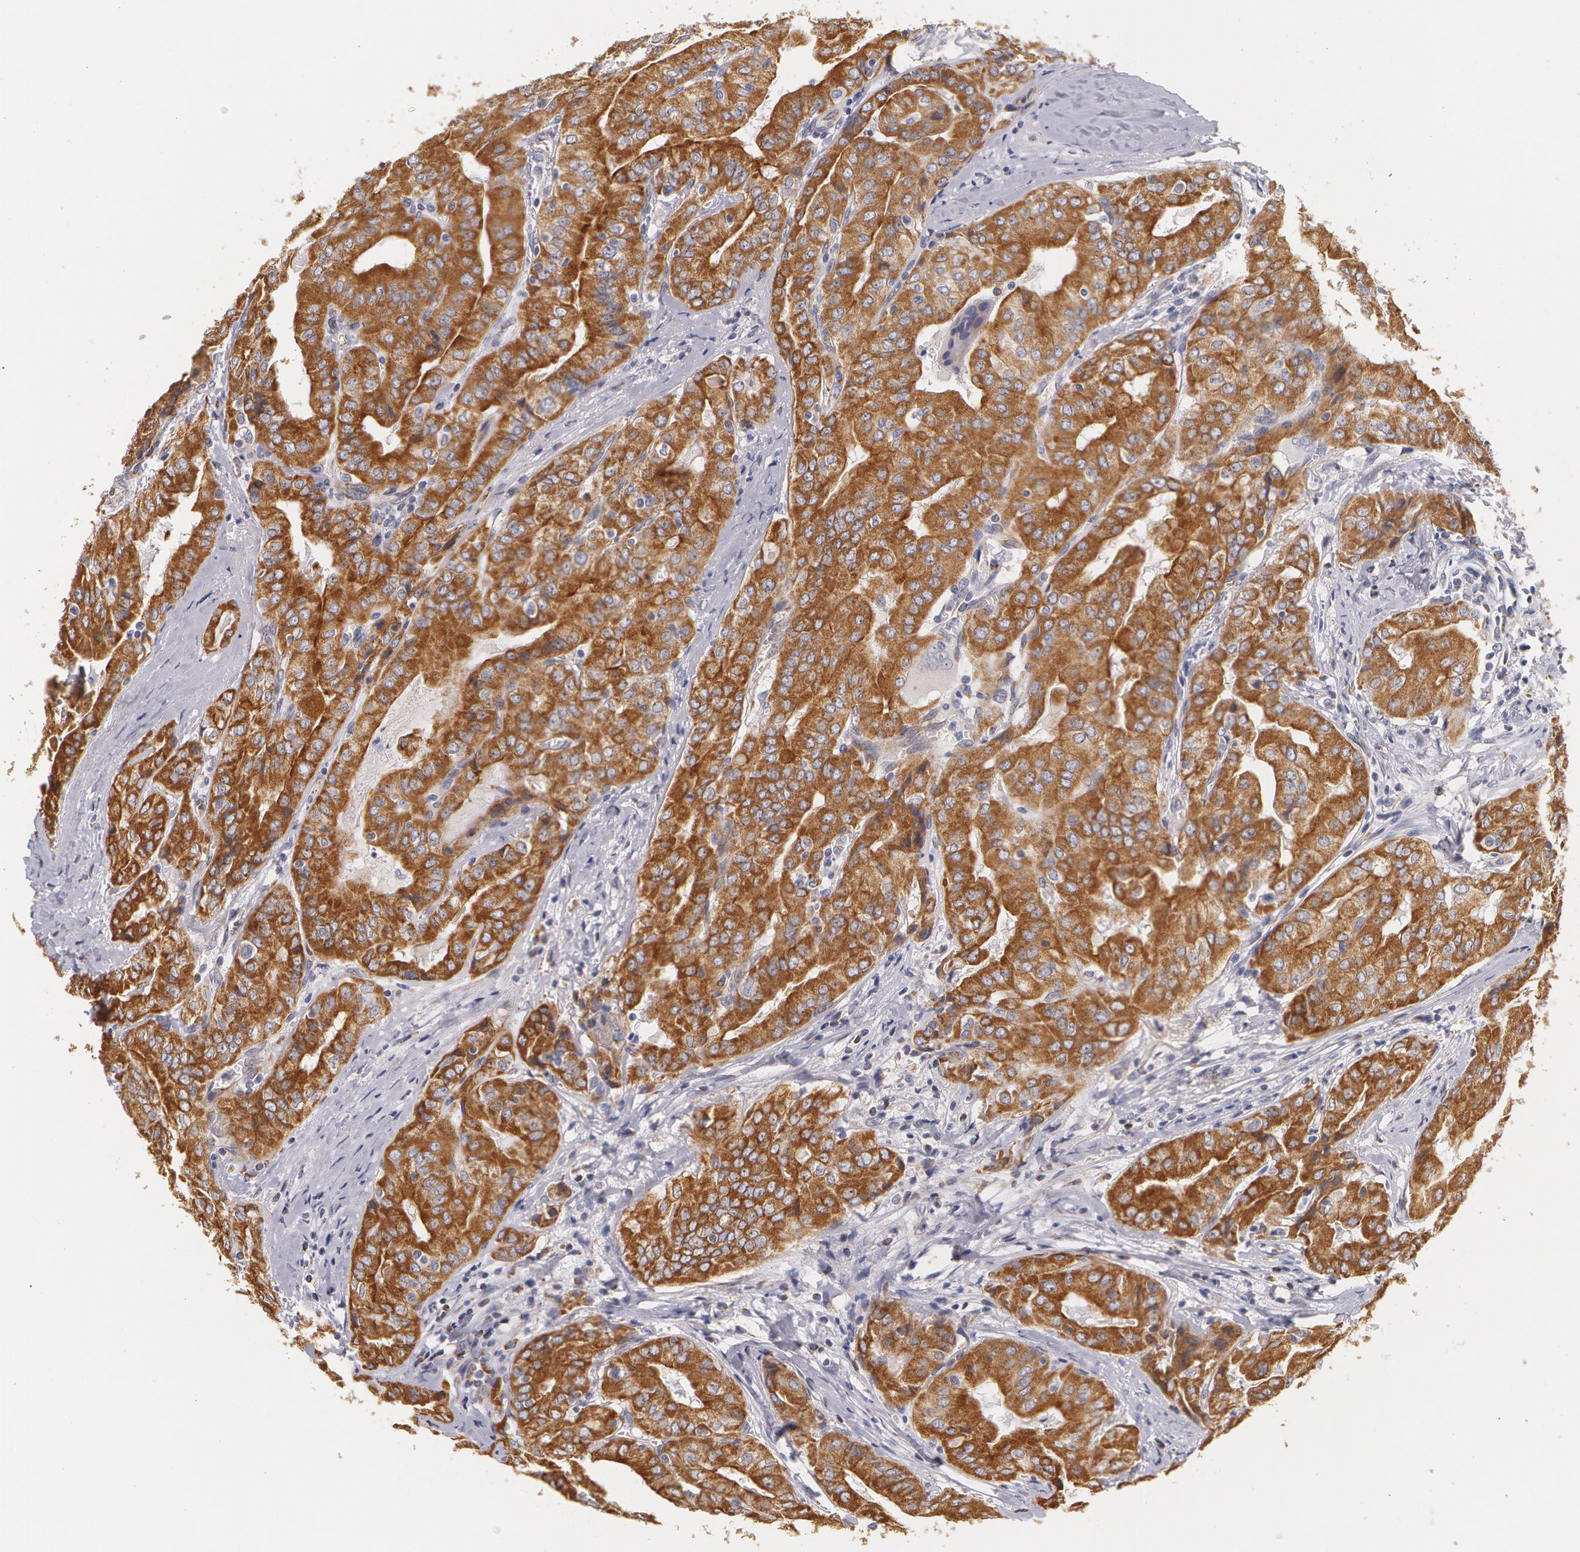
{"staining": {"intensity": "strong", "quantity": ">75%", "location": "cytoplasmic/membranous"}, "tissue": "thyroid cancer", "cell_type": "Tumor cells", "image_type": "cancer", "snomed": [{"axis": "morphology", "description": "Papillary adenocarcinoma, NOS"}, {"axis": "topography", "description": "Thyroid gland"}], "caption": "A high-resolution micrograph shows IHC staining of thyroid cancer, which demonstrates strong cytoplasmic/membranous expression in approximately >75% of tumor cells. (Stains: DAB (3,3'-diaminobenzidine) in brown, nuclei in blue, Microscopy: brightfield microscopy at high magnification).", "gene": "KRT18", "patient": {"sex": "female", "age": 71}}